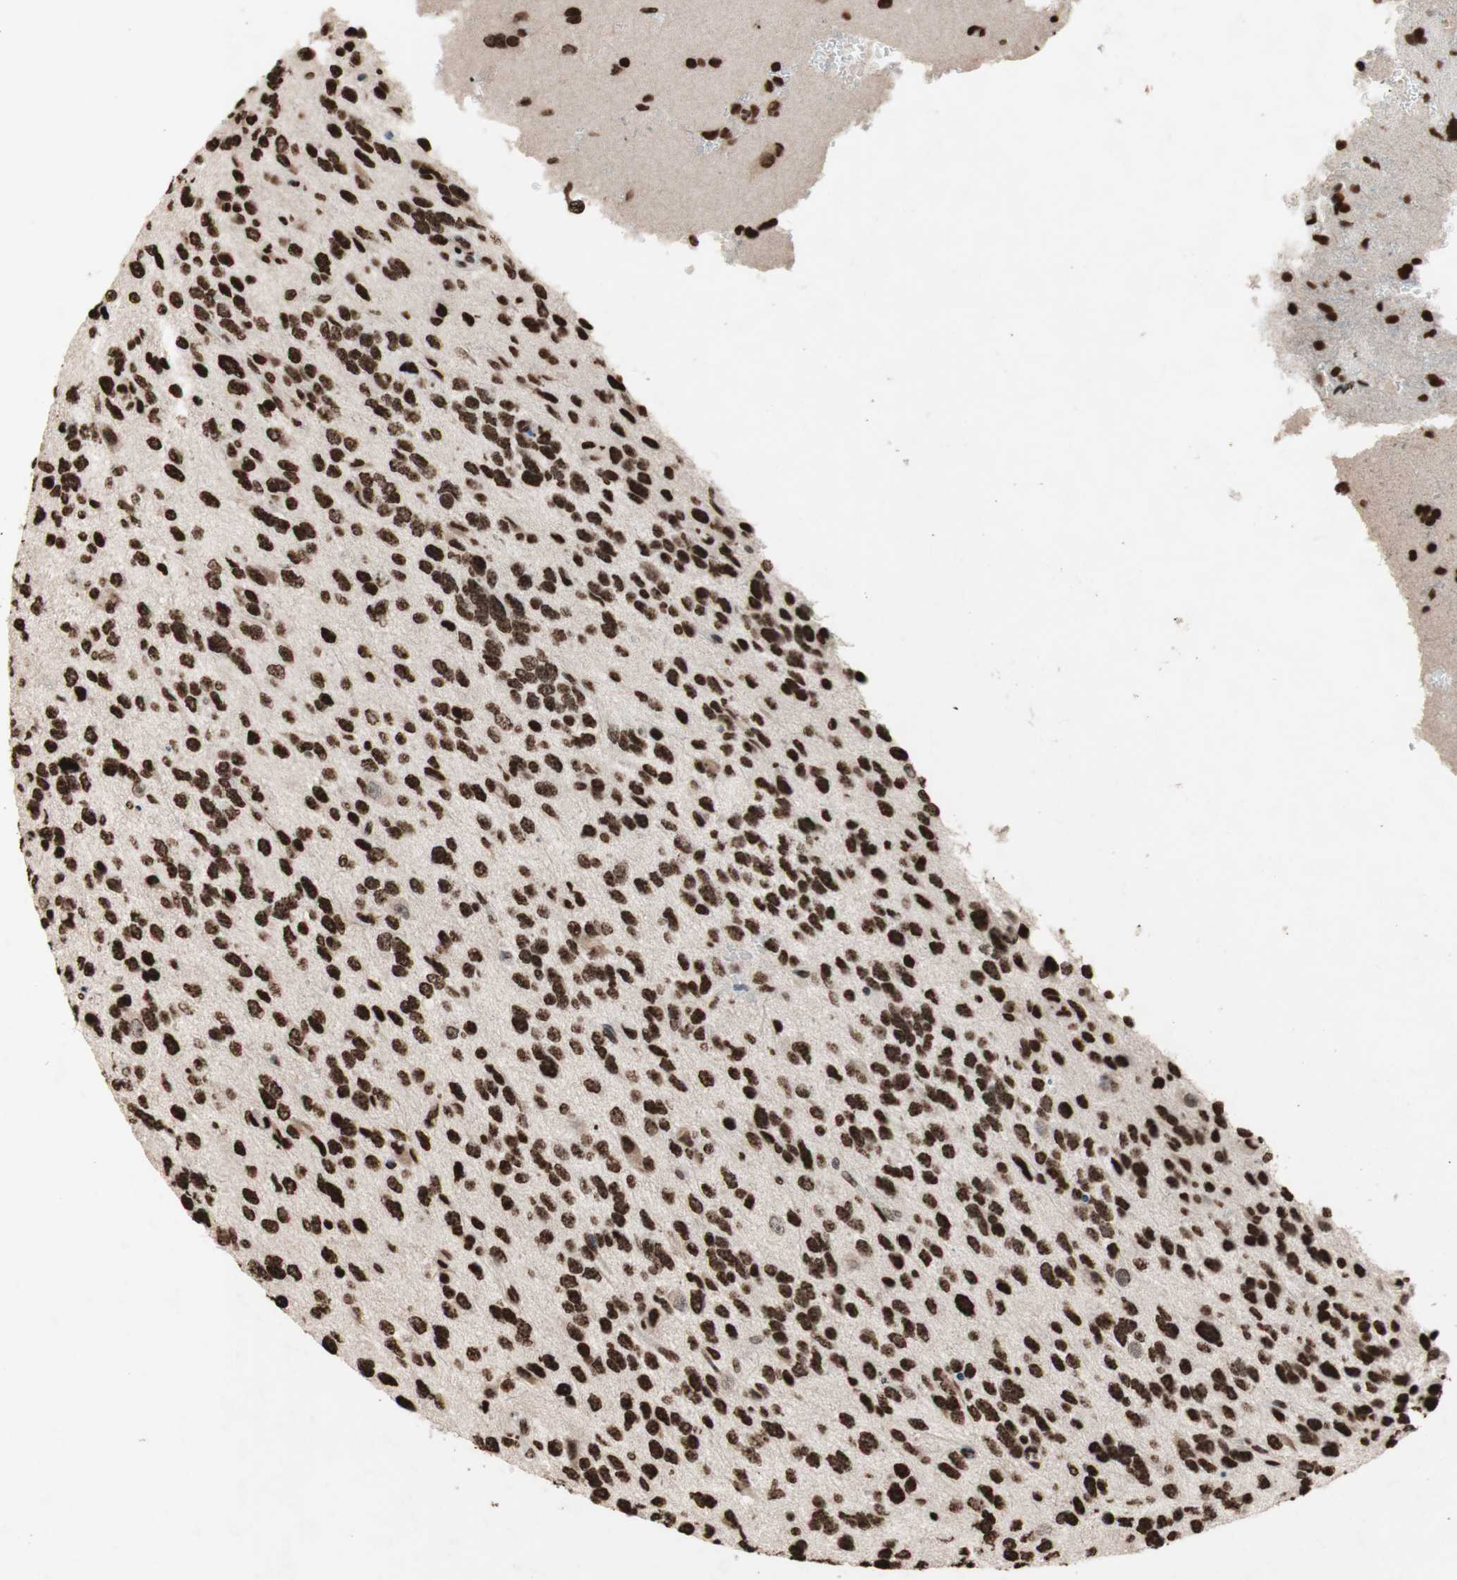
{"staining": {"intensity": "strong", "quantity": ">75%", "location": "nuclear"}, "tissue": "glioma", "cell_type": "Tumor cells", "image_type": "cancer", "snomed": [{"axis": "morphology", "description": "Glioma, malignant, High grade"}, {"axis": "topography", "description": "Brain"}], "caption": "Immunohistochemical staining of human high-grade glioma (malignant) reveals high levels of strong nuclear protein staining in approximately >75% of tumor cells.", "gene": "NCOA3", "patient": {"sex": "female", "age": 58}}